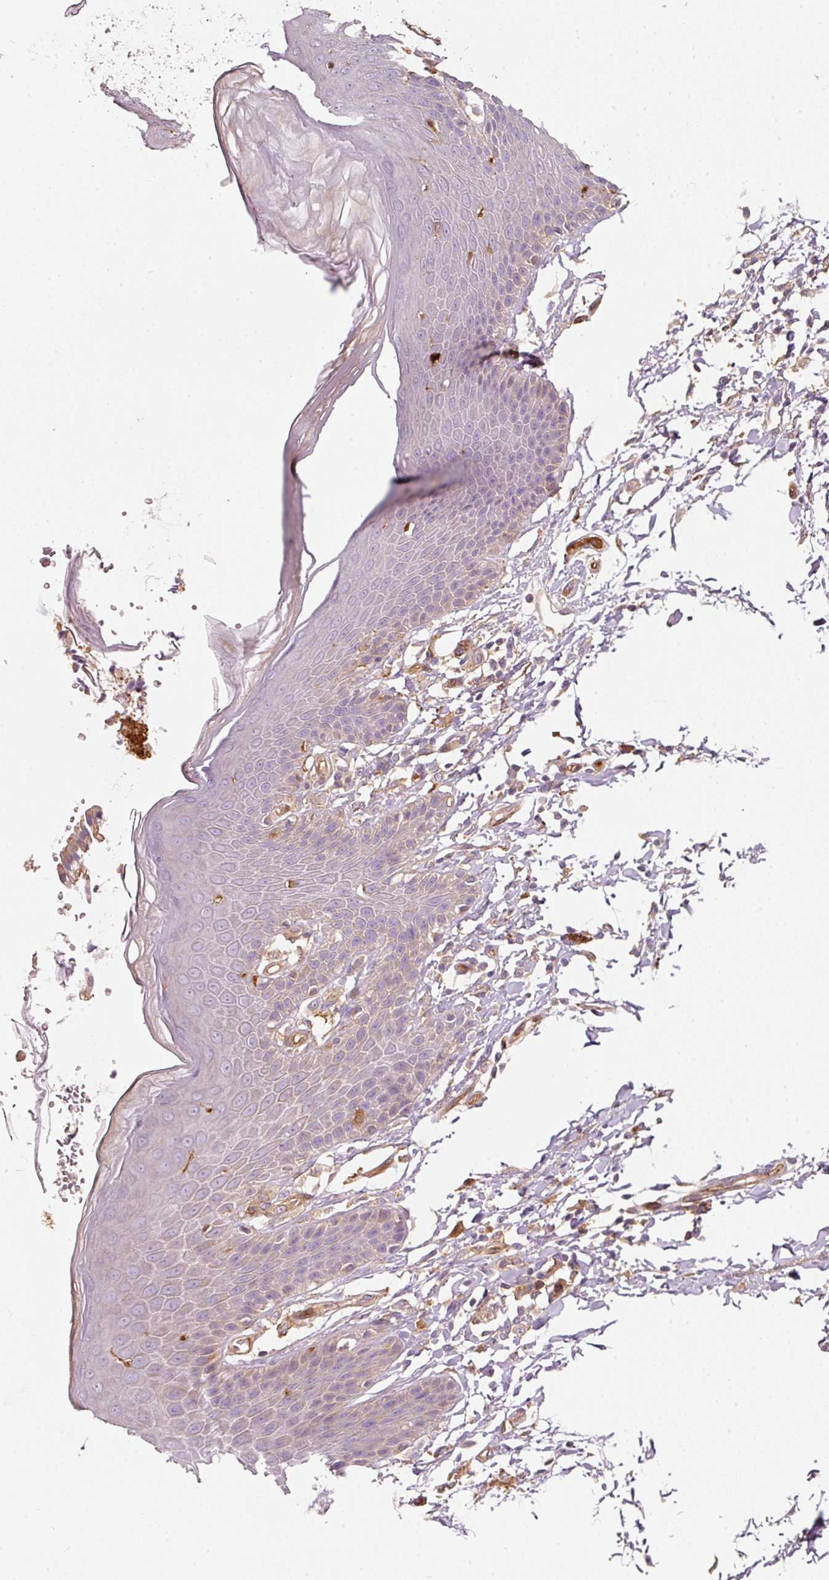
{"staining": {"intensity": "weak", "quantity": "<25%", "location": "cytoplasmic/membranous"}, "tissue": "skin", "cell_type": "Epidermal cells", "image_type": "normal", "snomed": [{"axis": "morphology", "description": "Normal tissue, NOS"}, {"axis": "topography", "description": "Peripheral nerve tissue"}], "caption": "The micrograph shows no significant expression in epidermal cells of skin.", "gene": "IQGAP2", "patient": {"sex": "male", "age": 51}}